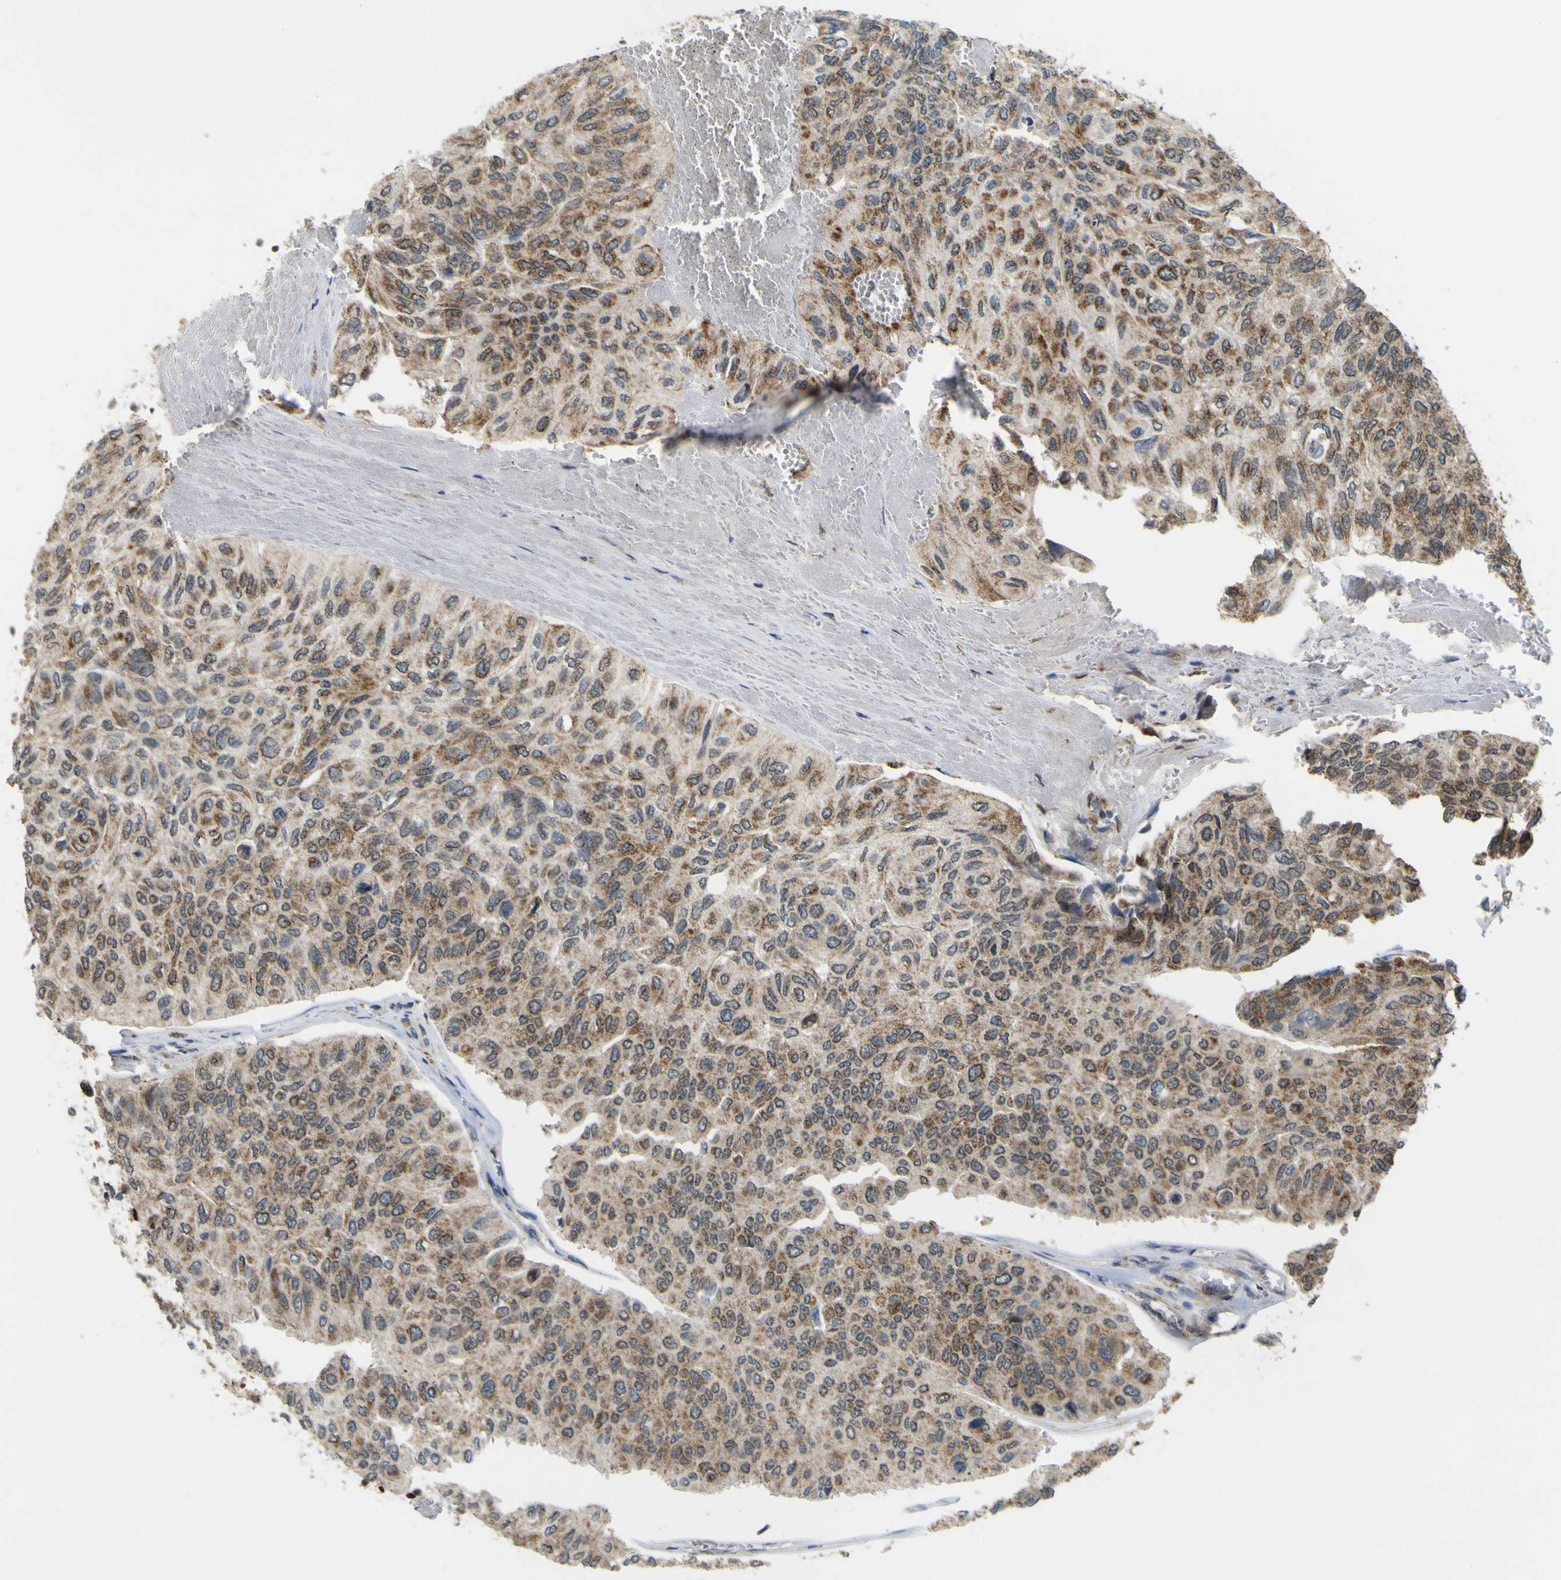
{"staining": {"intensity": "moderate", "quantity": ">75%", "location": "cytoplasmic/membranous"}, "tissue": "urothelial cancer", "cell_type": "Tumor cells", "image_type": "cancer", "snomed": [{"axis": "morphology", "description": "Urothelial carcinoma, High grade"}, {"axis": "topography", "description": "Urinary bladder"}], "caption": "Protein staining of high-grade urothelial carcinoma tissue displays moderate cytoplasmic/membranous staining in about >75% of tumor cells. The protein is shown in brown color, while the nuclei are stained blue.", "gene": "ACBD5", "patient": {"sex": "male", "age": 66}}